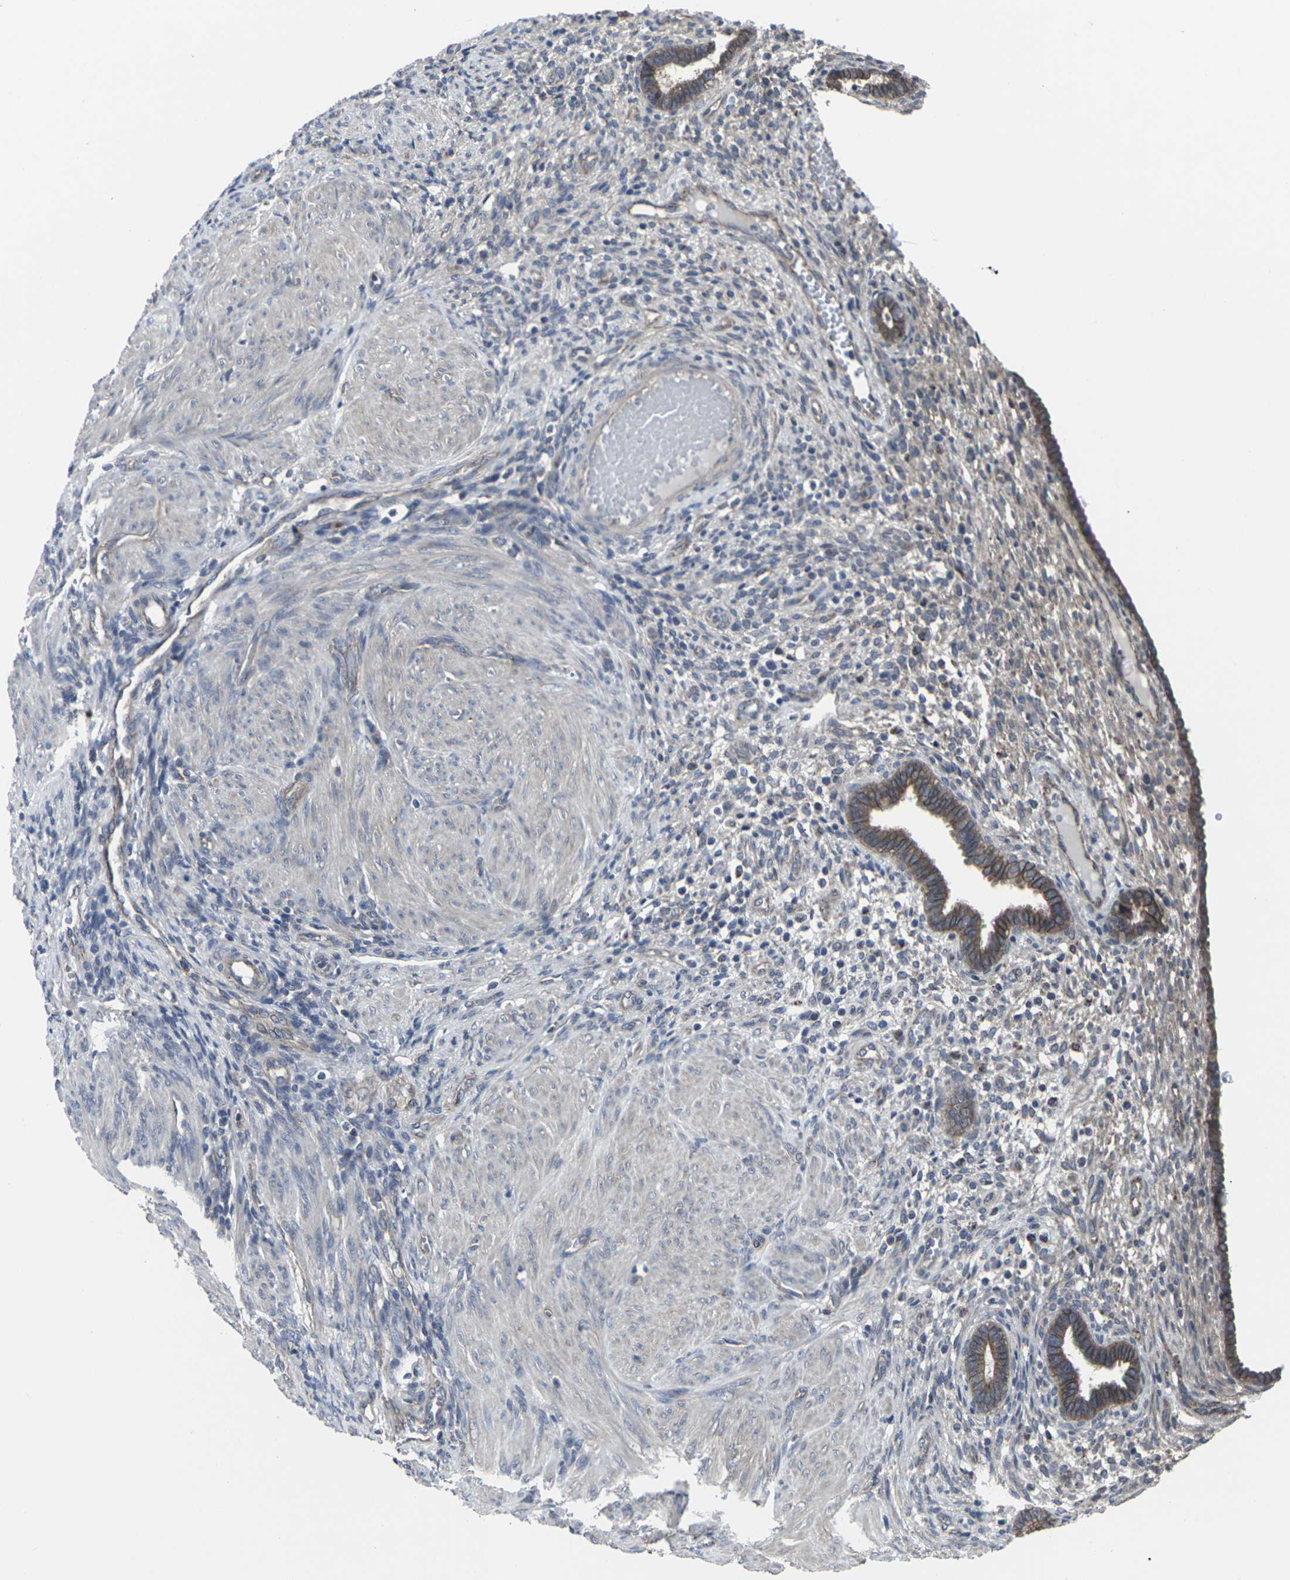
{"staining": {"intensity": "weak", "quantity": "25%-75%", "location": "cytoplasmic/membranous"}, "tissue": "endometrium", "cell_type": "Cells in endometrial stroma", "image_type": "normal", "snomed": [{"axis": "morphology", "description": "Normal tissue, NOS"}, {"axis": "topography", "description": "Endometrium"}], "caption": "Immunohistochemical staining of normal human endometrium displays low levels of weak cytoplasmic/membranous positivity in approximately 25%-75% of cells in endometrial stroma.", "gene": "MAPKAPK2", "patient": {"sex": "female", "age": 72}}